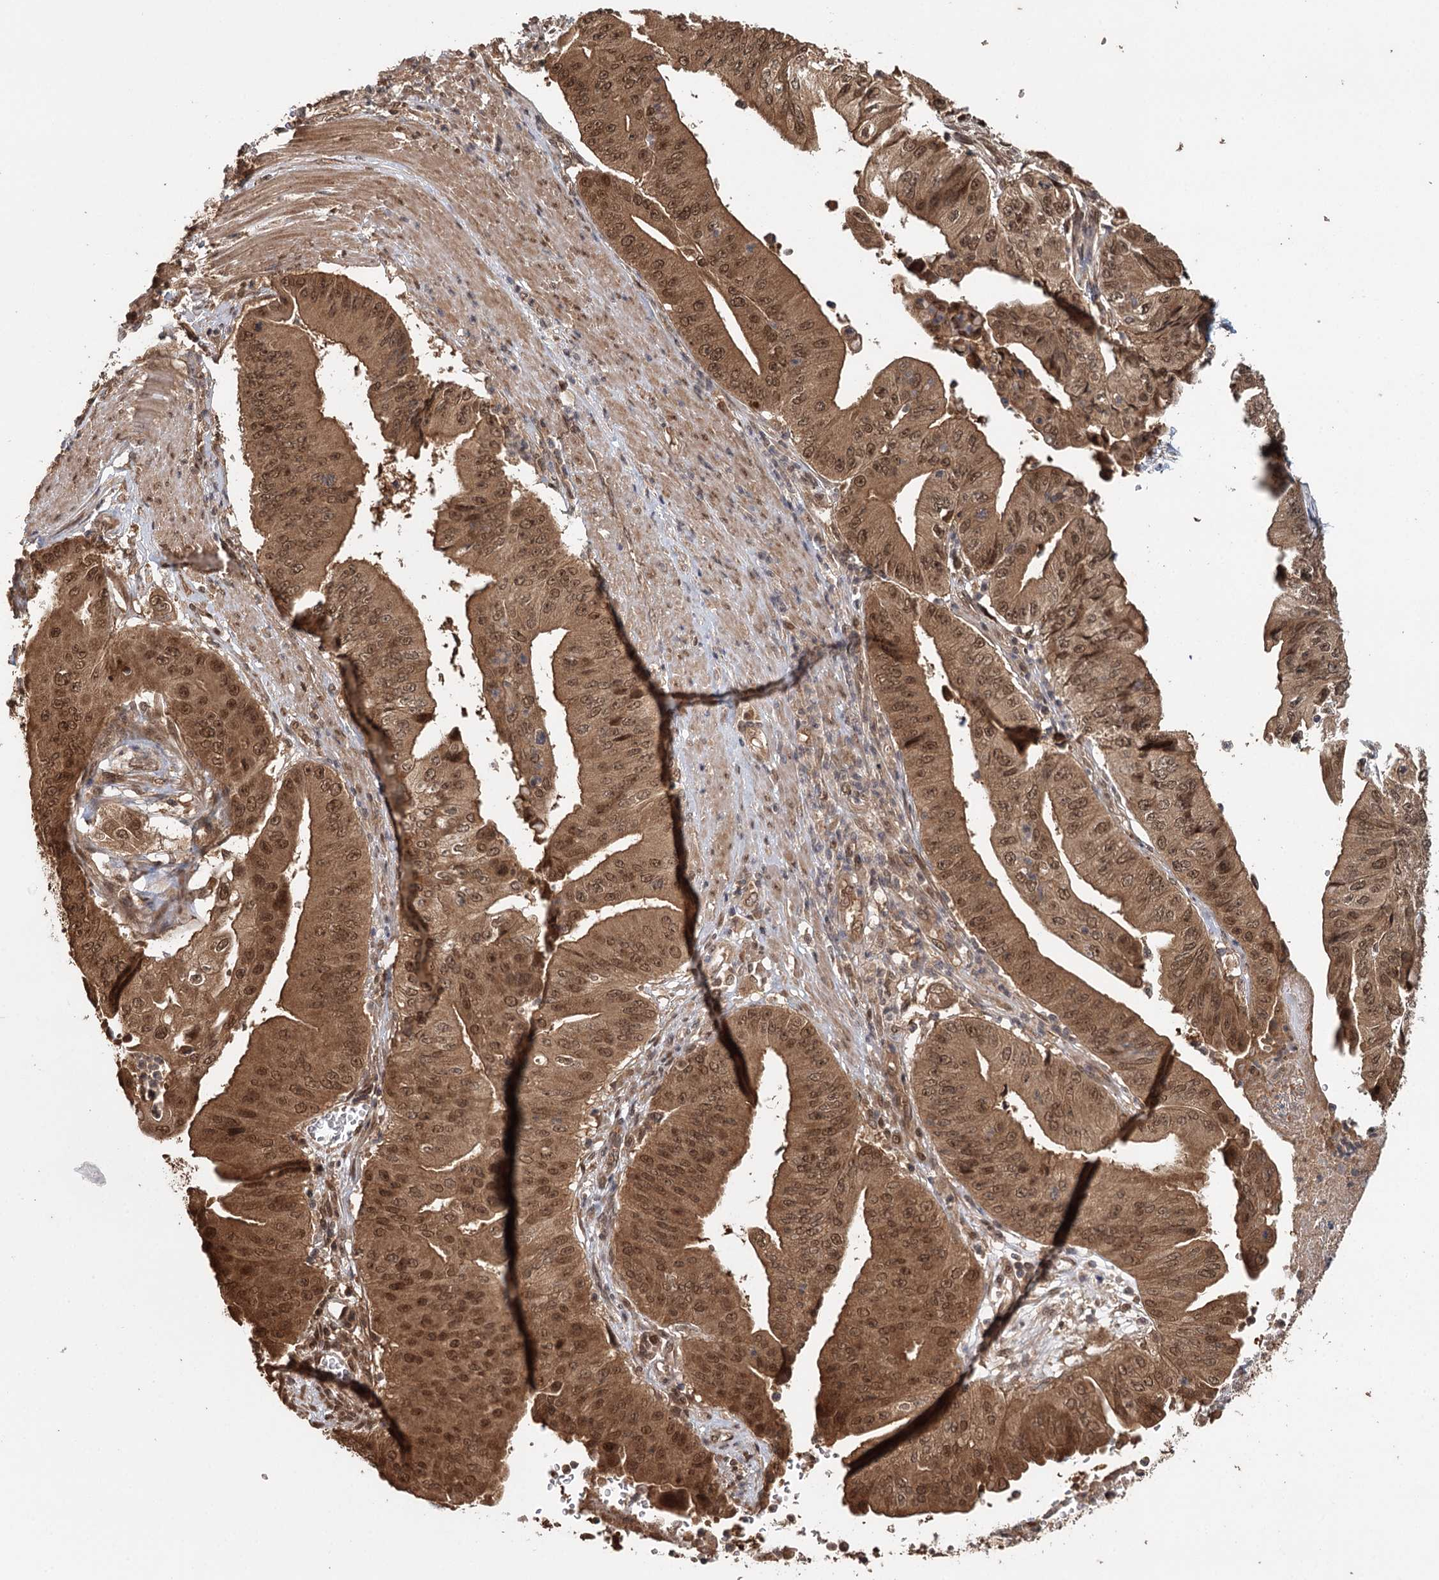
{"staining": {"intensity": "moderate", "quantity": ">75%", "location": "cytoplasmic/membranous,nuclear"}, "tissue": "pancreatic cancer", "cell_type": "Tumor cells", "image_type": "cancer", "snomed": [{"axis": "morphology", "description": "Adenocarcinoma, NOS"}, {"axis": "topography", "description": "Pancreas"}], "caption": "Protein staining shows moderate cytoplasmic/membranous and nuclear positivity in about >75% of tumor cells in adenocarcinoma (pancreatic).", "gene": "N6AMT1", "patient": {"sex": "female", "age": 77}}